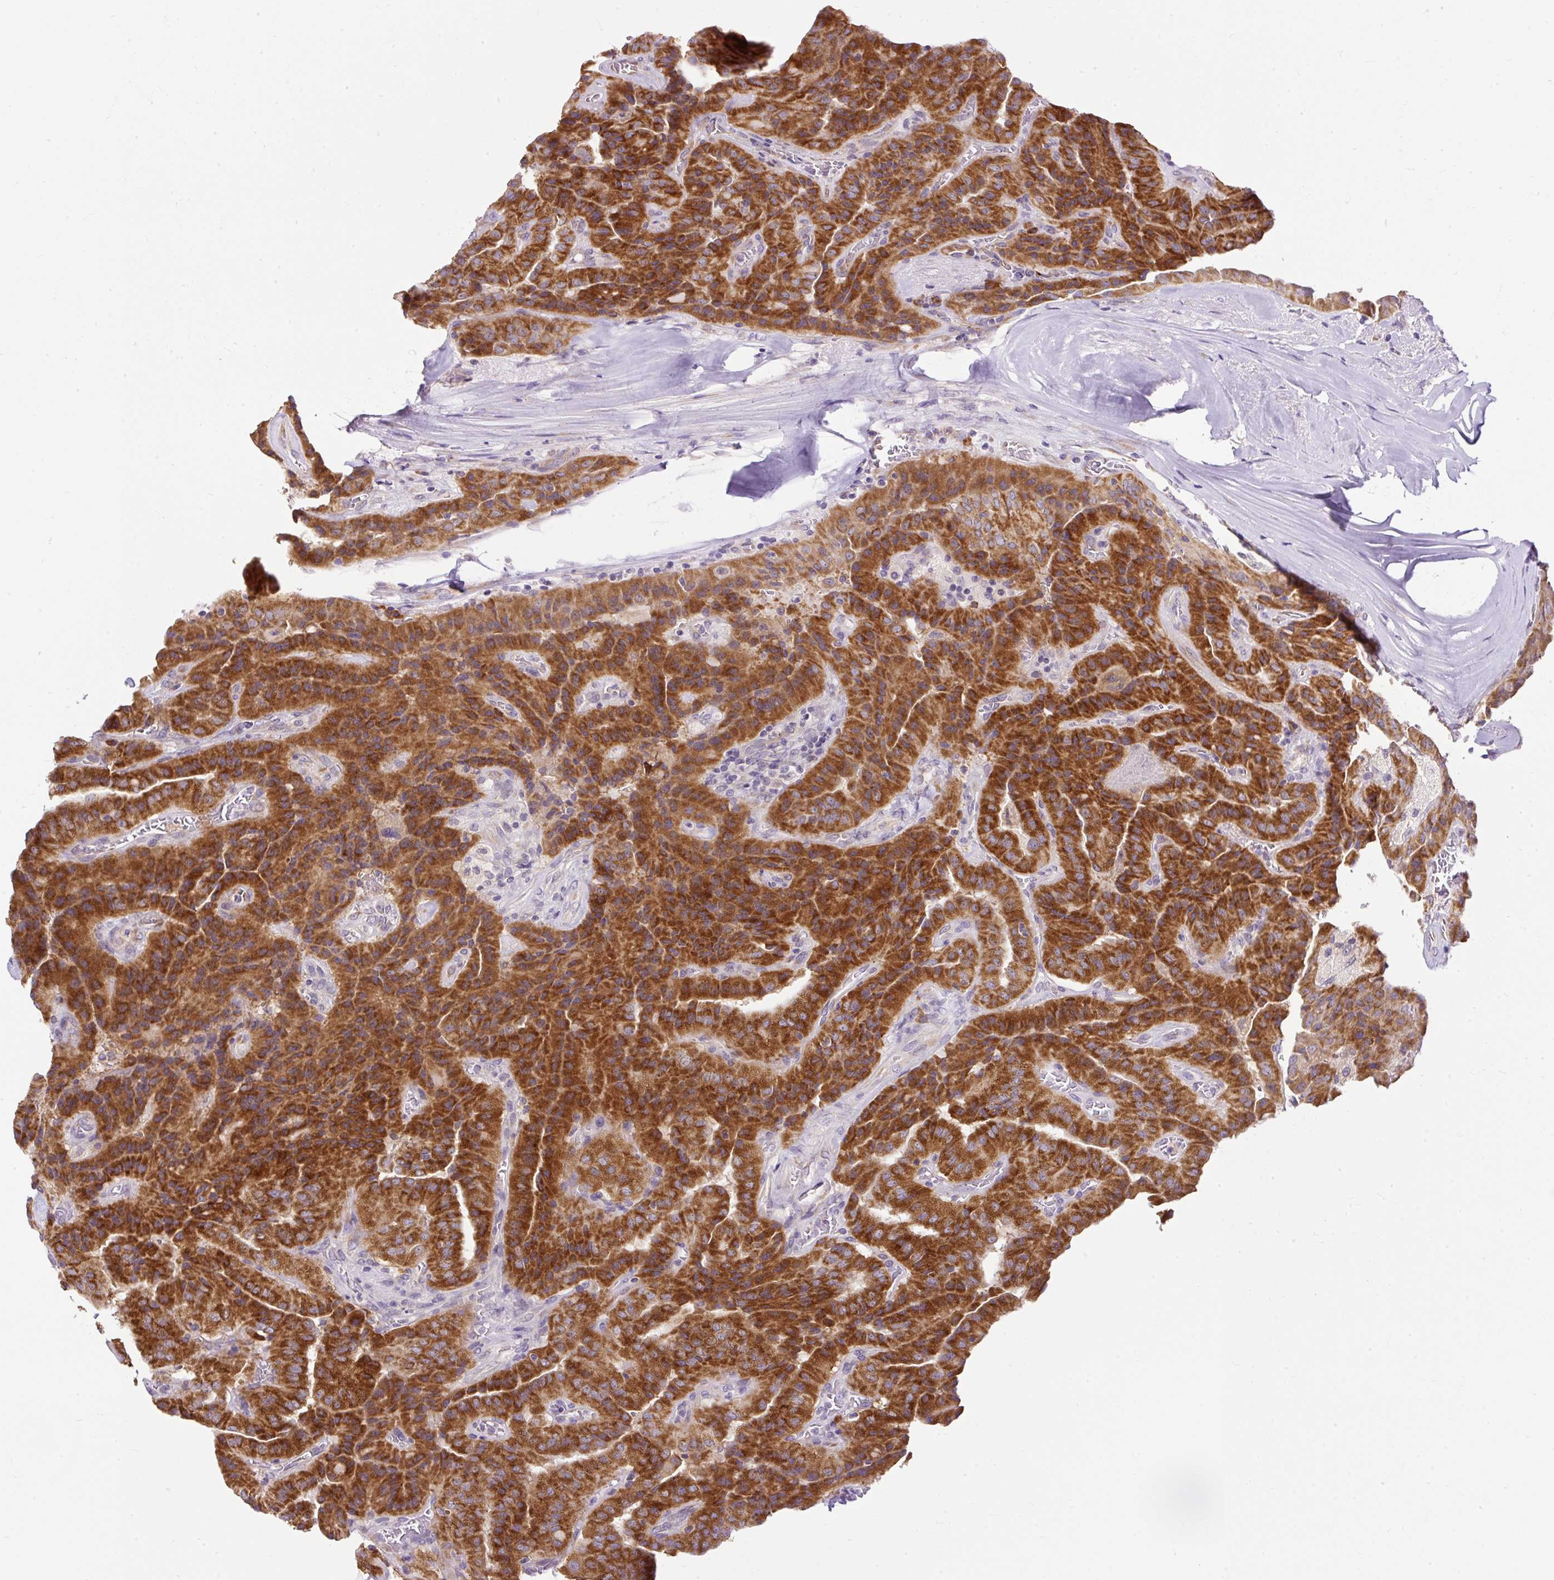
{"staining": {"intensity": "strong", "quantity": ">75%", "location": "cytoplasmic/membranous"}, "tissue": "thyroid cancer", "cell_type": "Tumor cells", "image_type": "cancer", "snomed": [{"axis": "morphology", "description": "Normal tissue, NOS"}, {"axis": "morphology", "description": "Papillary adenocarcinoma, NOS"}, {"axis": "topography", "description": "Thyroid gland"}], "caption": "Tumor cells reveal high levels of strong cytoplasmic/membranous positivity in approximately >75% of cells in papillary adenocarcinoma (thyroid). (DAB (3,3'-diaminobenzidine) IHC with brightfield microscopy, high magnification).", "gene": "FMC1", "patient": {"sex": "female", "age": 59}}